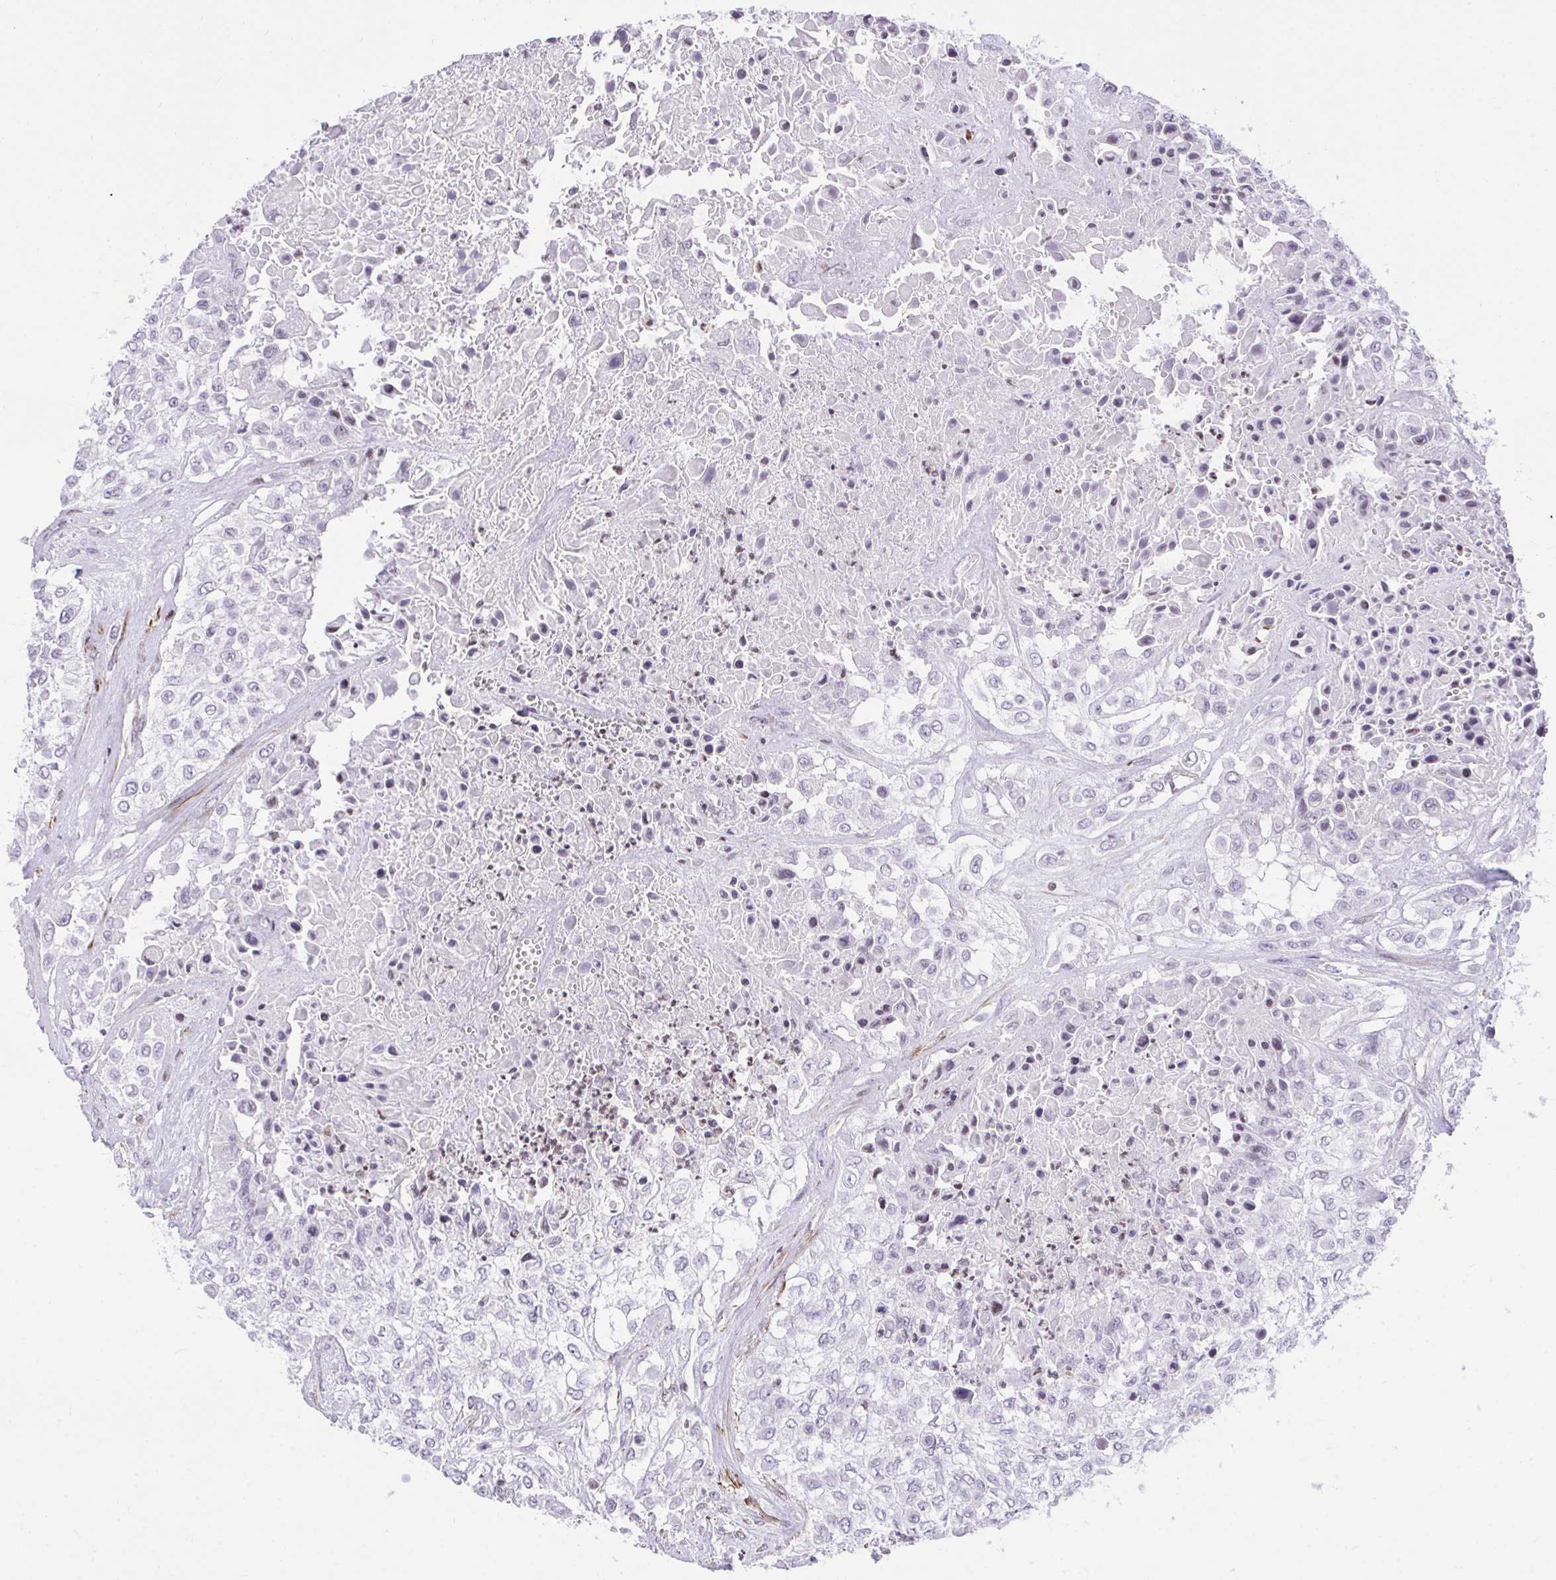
{"staining": {"intensity": "negative", "quantity": "none", "location": "none"}, "tissue": "urothelial cancer", "cell_type": "Tumor cells", "image_type": "cancer", "snomed": [{"axis": "morphology", "description": "Urothelial carcinoma, High grade"}, {"axis": "topography", "description": "Urinary bladder"}], "caption": "Tumor cells show no significant expression in high-grade urothelial carcinoma.", "gene": "KCNN4", "patient": {"sex": "male", "age": 67}}